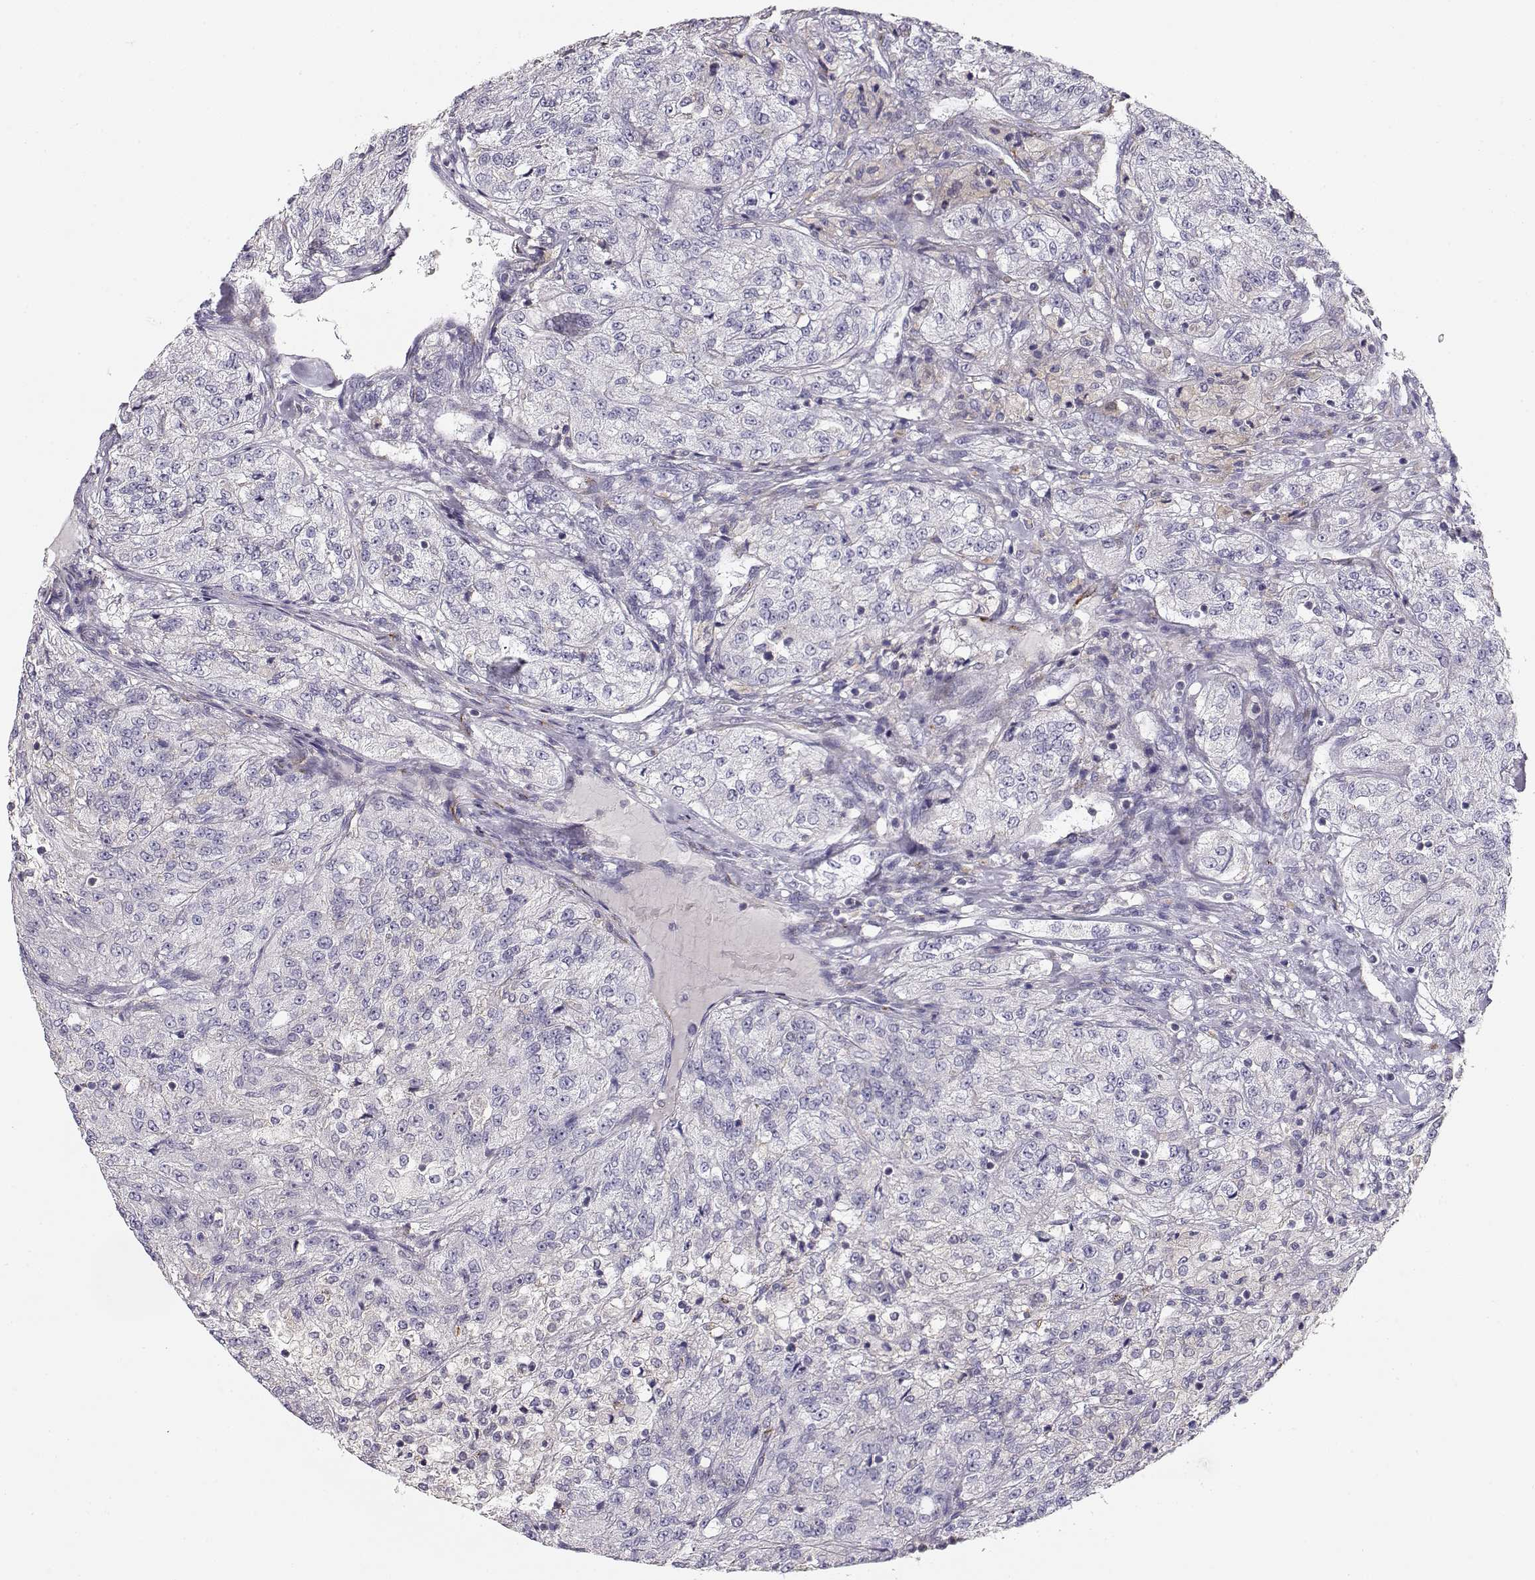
{"staining": {"intensity": "negative", "quantity": "none", "location": "none"}, "tissue": "renal cancer", "cell_type": "Tumor cells", "image_type": "cancer", "snomed": [{"axis": "morphology", "description": "Adenocarcinoma, NOS"}, {"axis": "topography", "description": "Kidney"}], "caption": "Tumor cells show no significant staining in renal cancer.", "gene": "VAV1", "patient": {"sex": "female", "age": 63}}